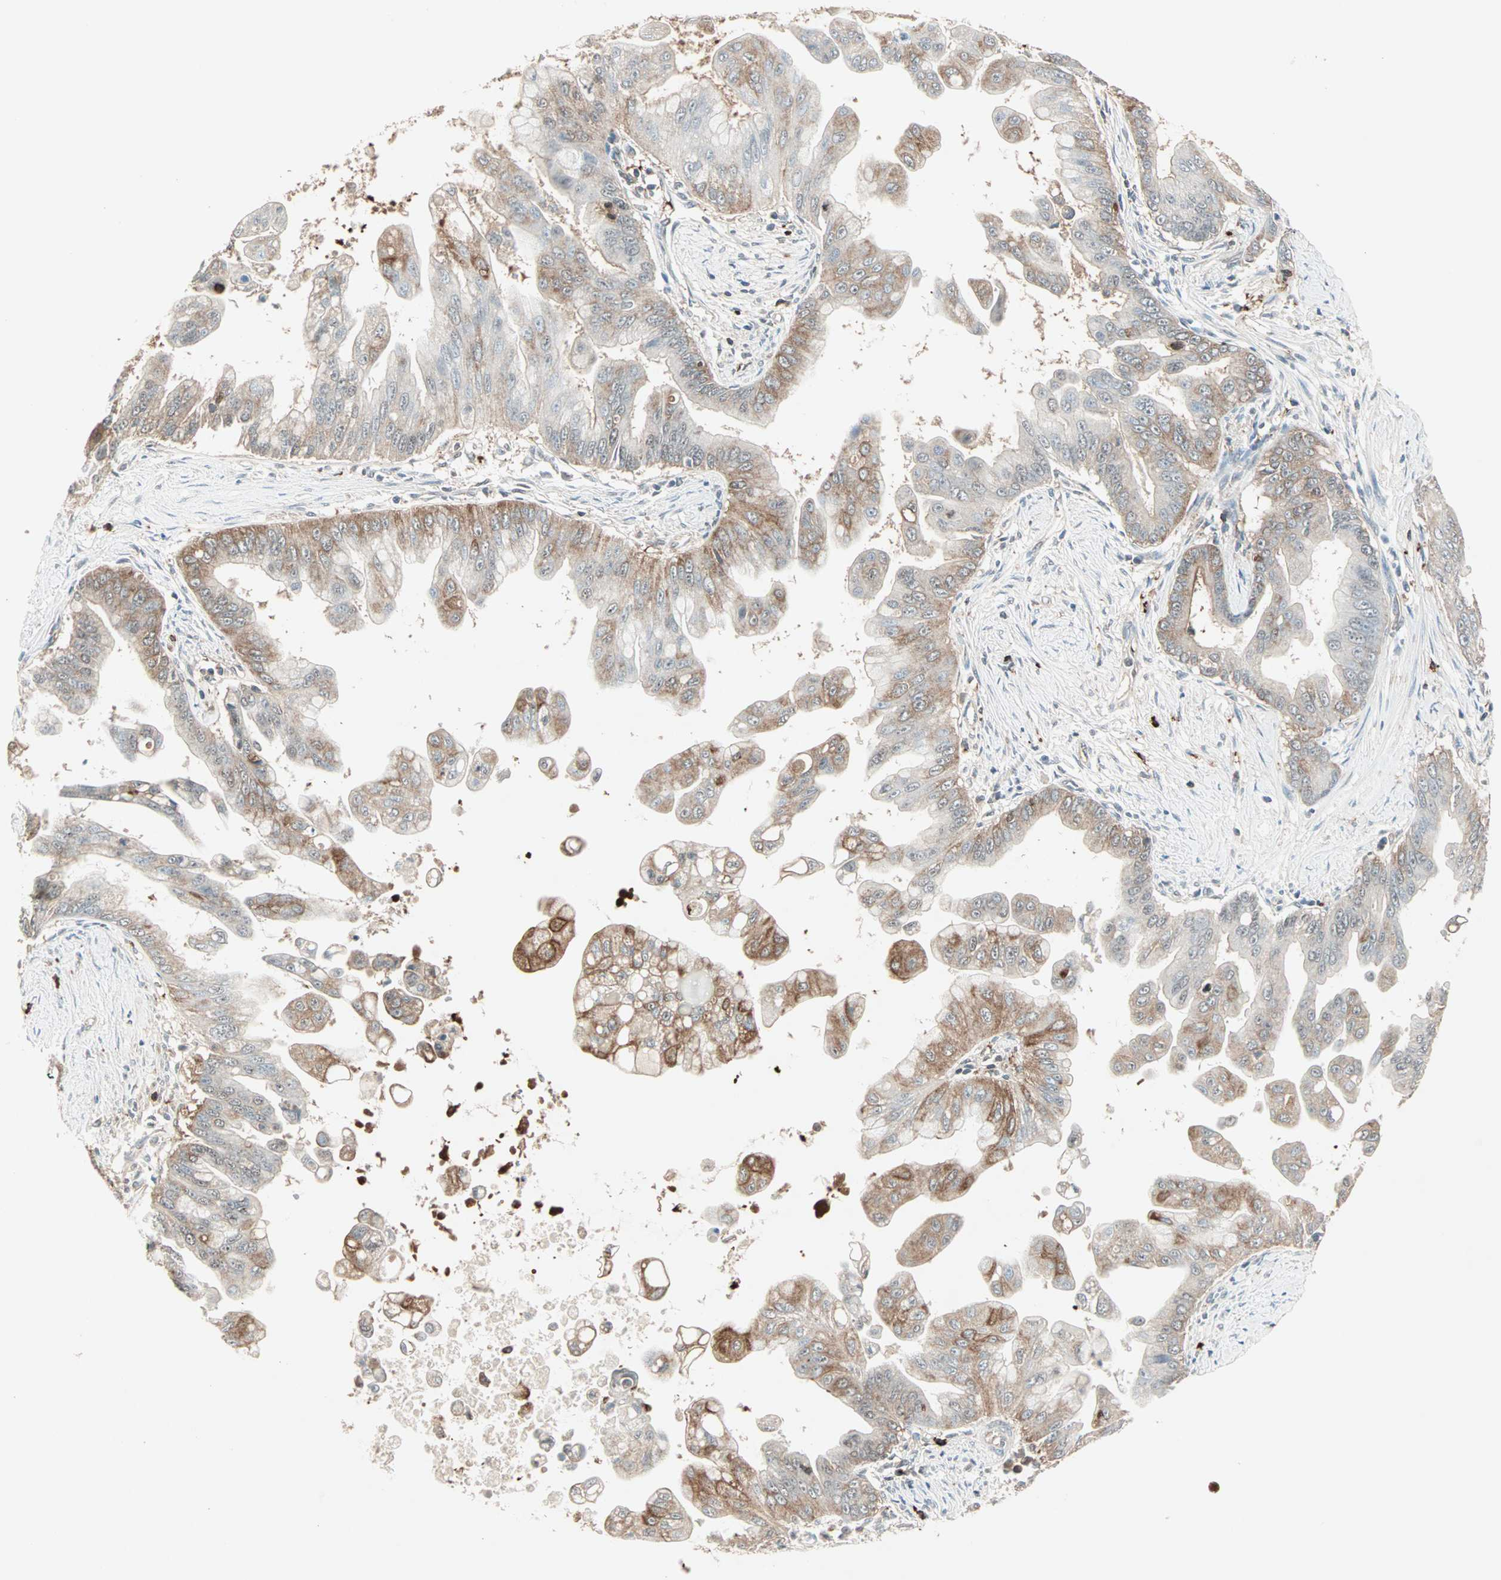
{"staining": {"intensity": "moderate", "quantity": ">75%", "location": "cytoplasmic/membranous"}, "tissue": "pancreatic cancer", "cell_type": "Tumor cells", "image_type": "cancer", "snomed": [{"axis": "morphology", "description": "Adenocarcinoma, NOS"}, {"axis": "topography", "description": "Pancreas"}], "caption": "A histopathology image showing moderate cytoplasmic/membranous expression in about >75% of tumor cells in pancreatic cancer (adenocarcinoma), as visualized by brown immunohistochemical staining.", "gene": "MMP3", "patient": {"sex": "female", "age": 75}}